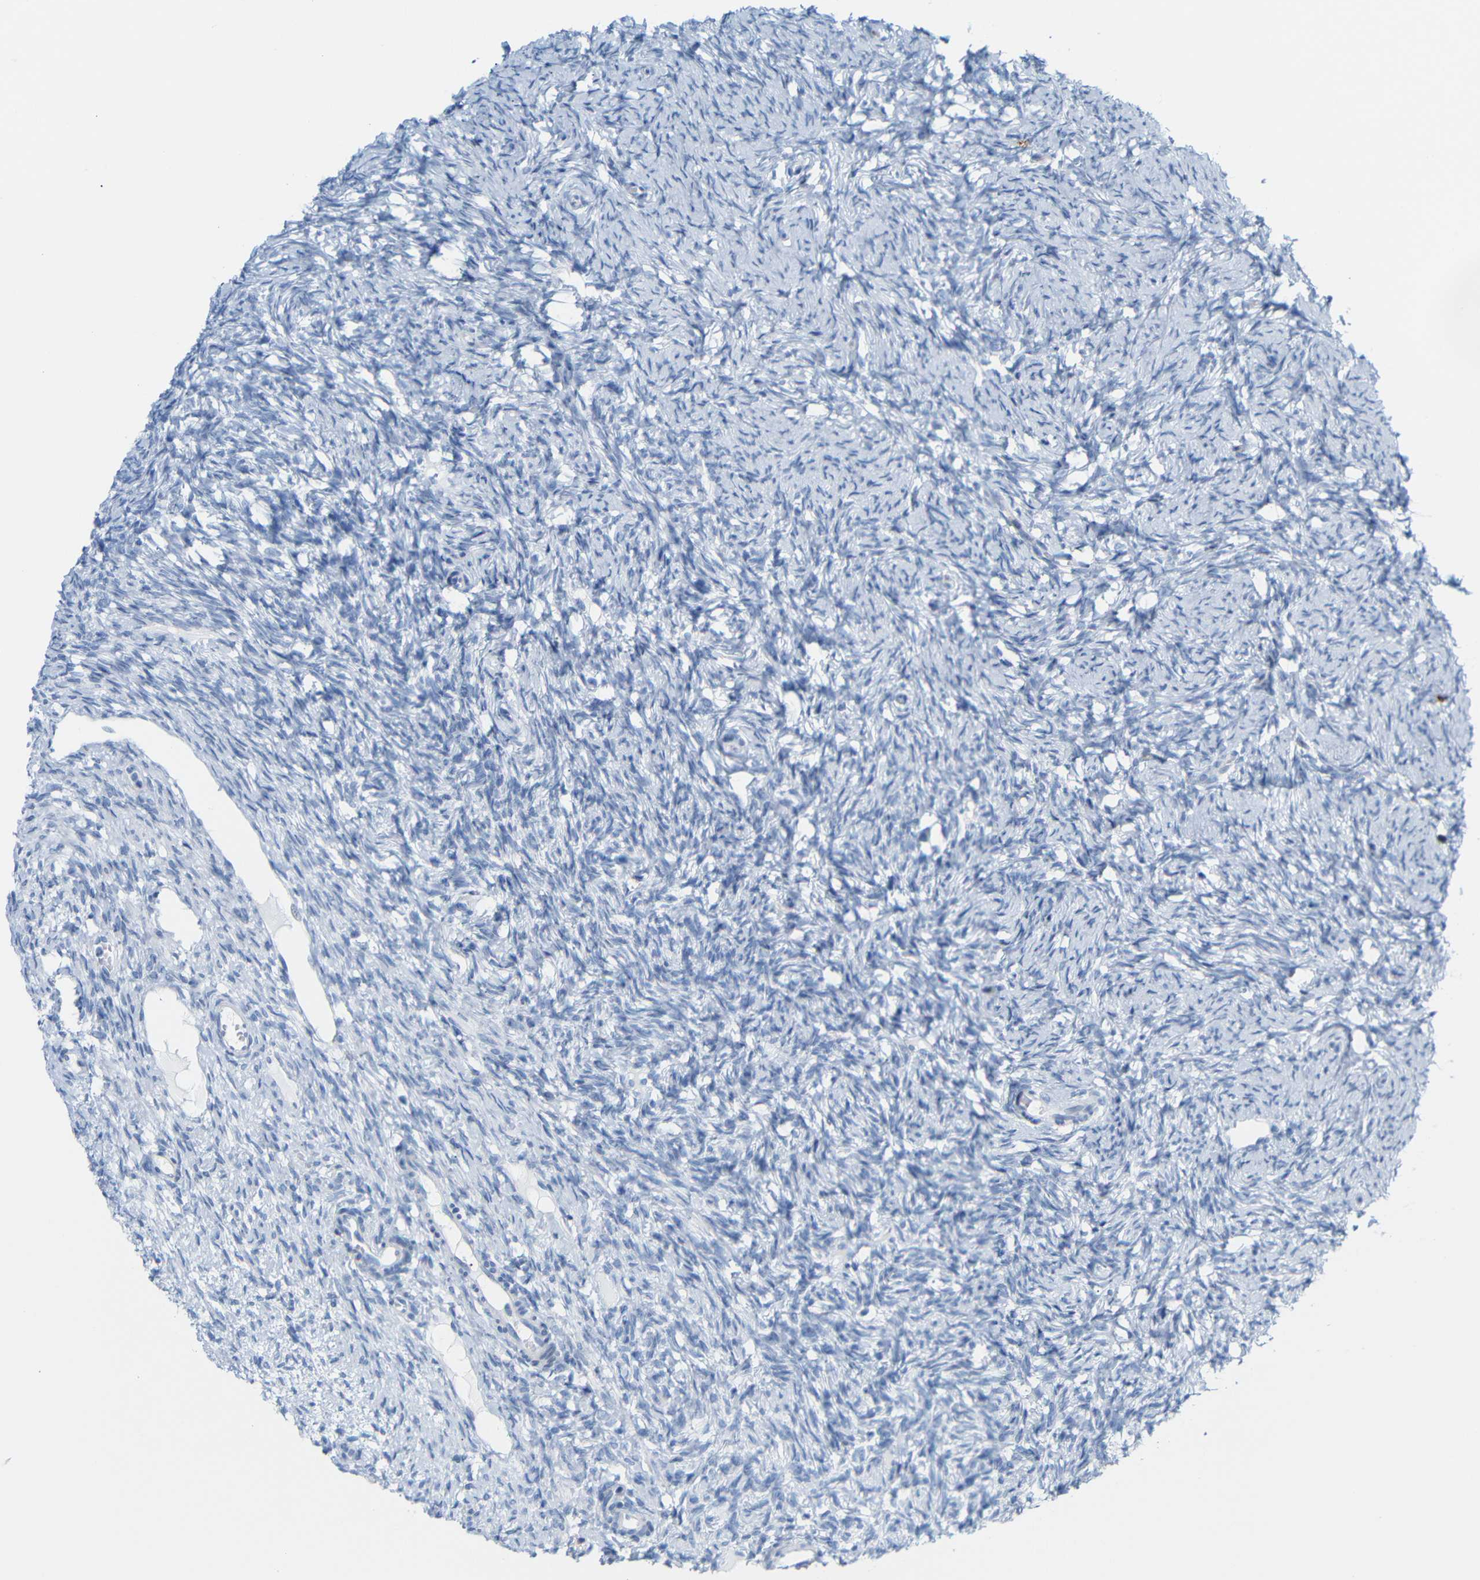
{"staining": {"intensity": "negative", "quantity": "none", "location": "none"}, "tissue": "ovary", "cell_type": "Ovarian stroma cells", "image_type": "normal", "snomed": [{"axis": "morphology", "description": "Normal tissue, NOS"}, {"axis": "topography", "description": "Ovary"}], "caption": "Ovary stained for a protein using immunohistochemistry (IHC) reveals no staining ovarian stroma cells.", "gene": "MT1A", "patient": {"sex": "female", "age": 33}}